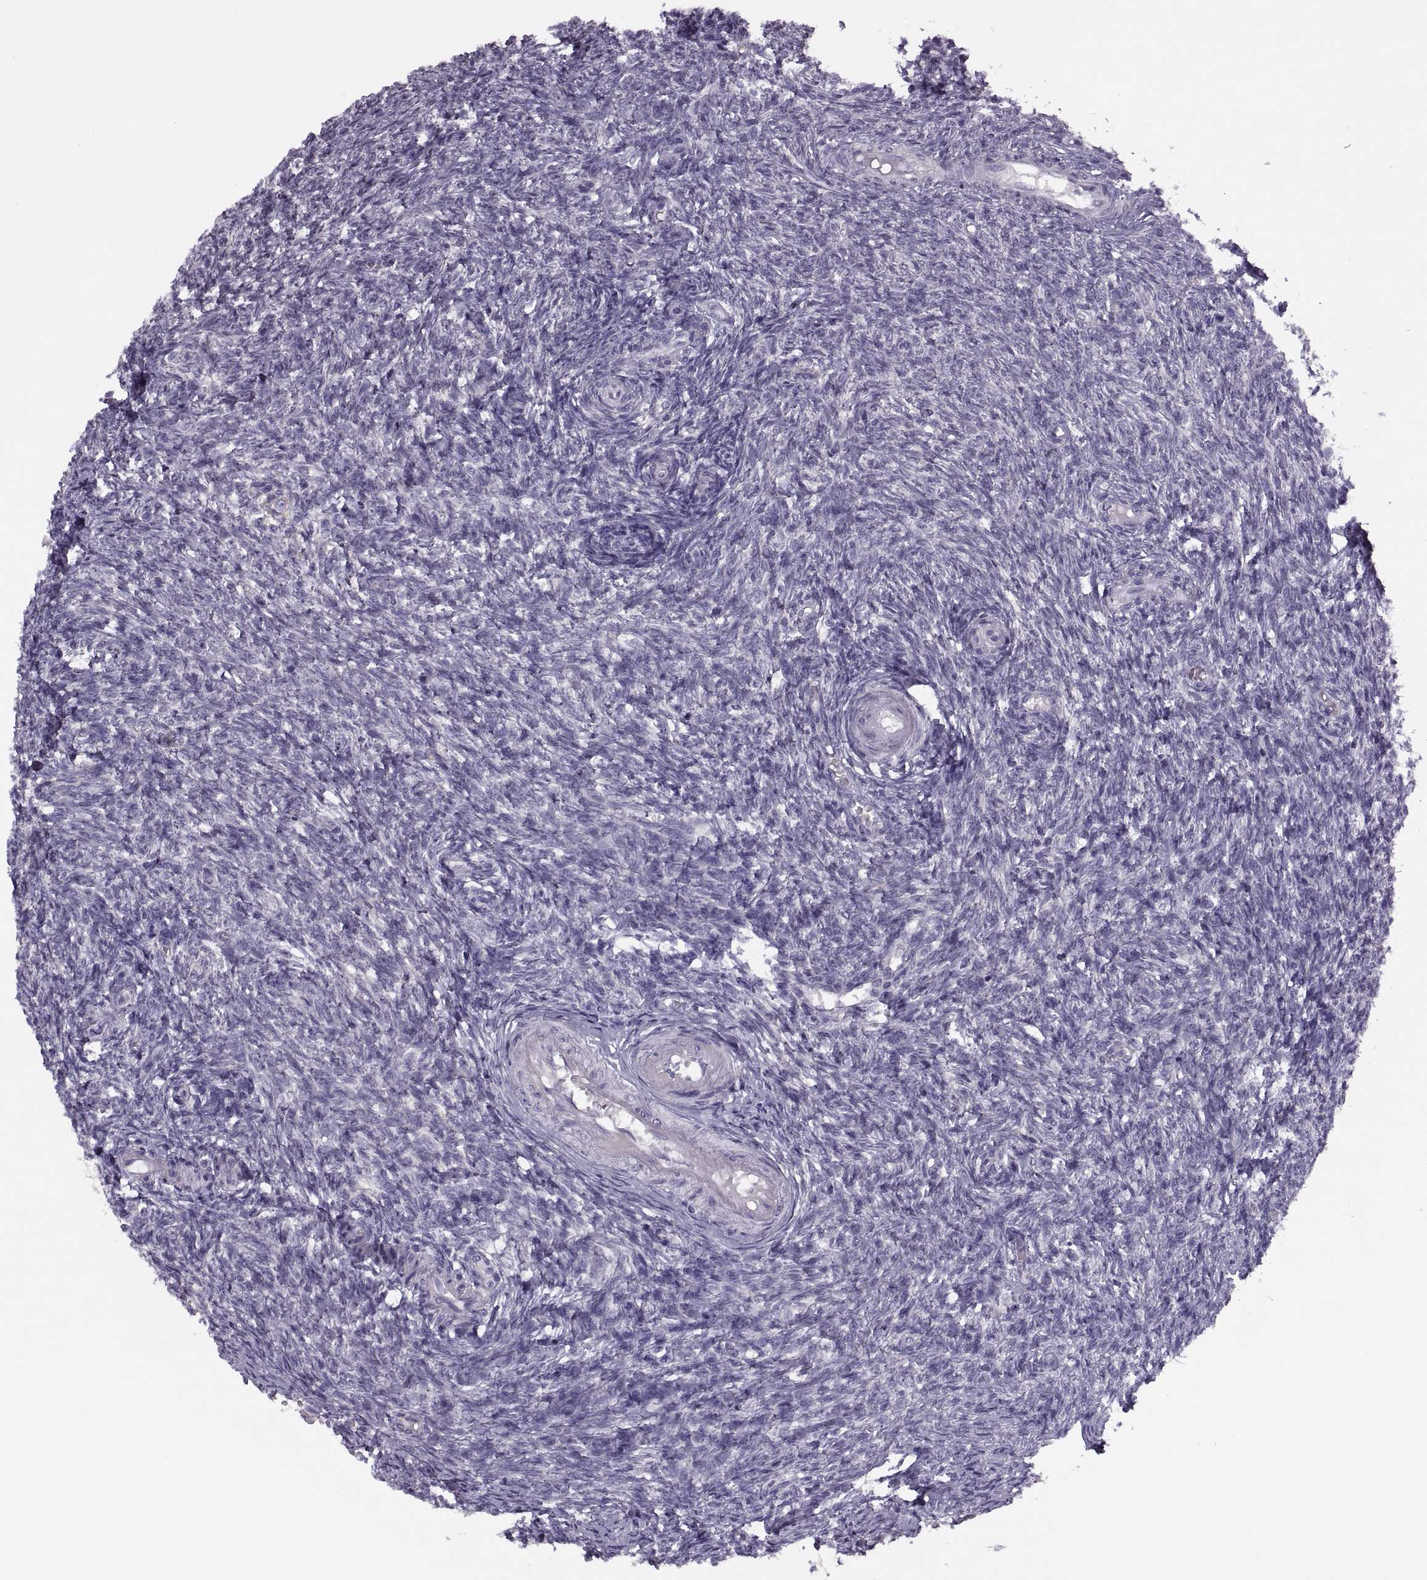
{"staining": {"intensity": "weak", "quantity": ">75%", "location": "cytoplasmic/membranous"}, "tissue": "ovary", "cell_type": "Follicle cells", "image_type": "normal", "snomed": [{"axis": "morphology", "description": "Normal tissue, NOS"}, {"axis": "topography", "description": "Ovary"}], "caption": "Protein staining exhibits weak cytoplasmic/membranous staining in approximately >75% of follicle cells in benign ovary. (Brightfield microscopy of DAB IHC at high magnification).", "gene": "PRSS54", "patient": {"sex": "female", "age": 43}}